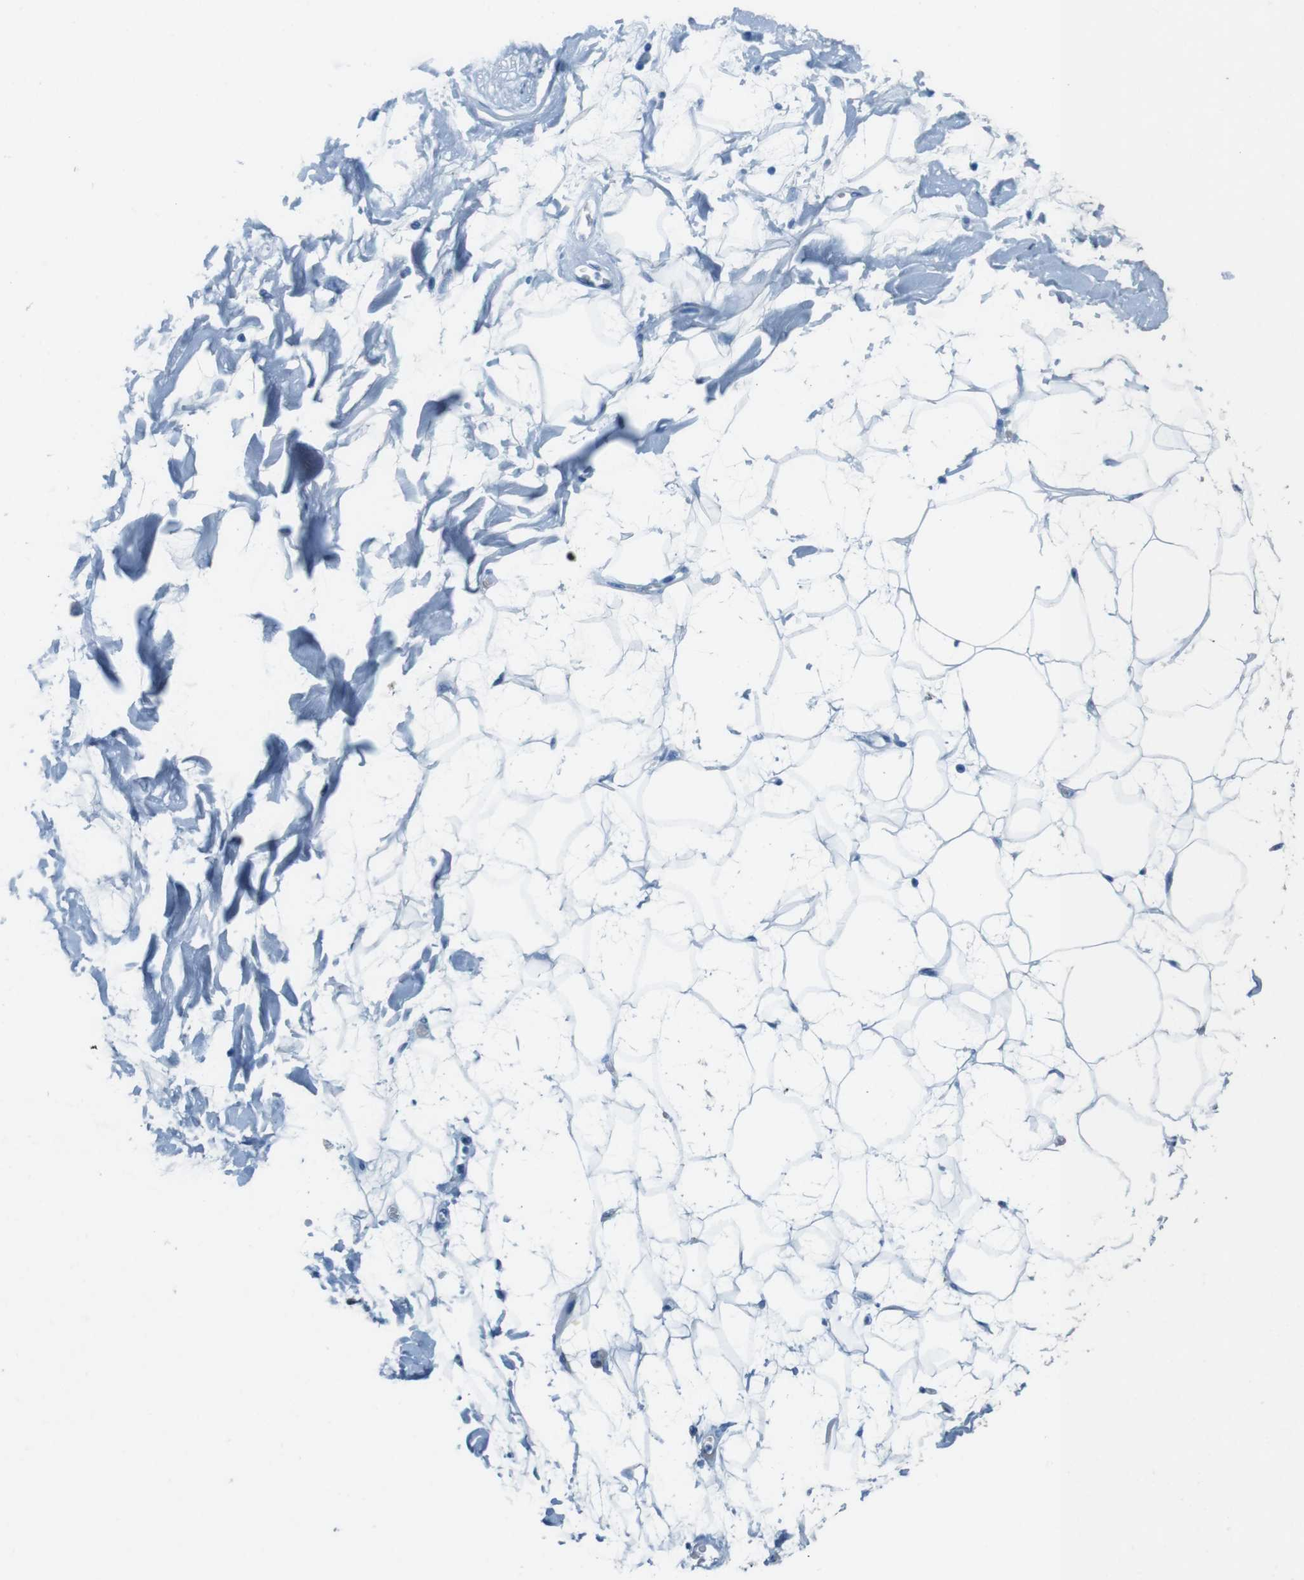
{"staining": {"intensity": "negative", "quantity": "none", "location": "none"}, "tissue": "adipose tissue", "cell_type": "Adipocytes", "image_type": "normal", "snomed": [{"axis": "morphology", "description": "Normal tissue, NOS"}, {"axis": "topography", "description": "Soft tissue"}], "caption": "A micrograph of human adipose tissue is negative for staining in adipocytes.", "gene": "TFAP2C", "patient": {"sex": "male", "age": 72}}